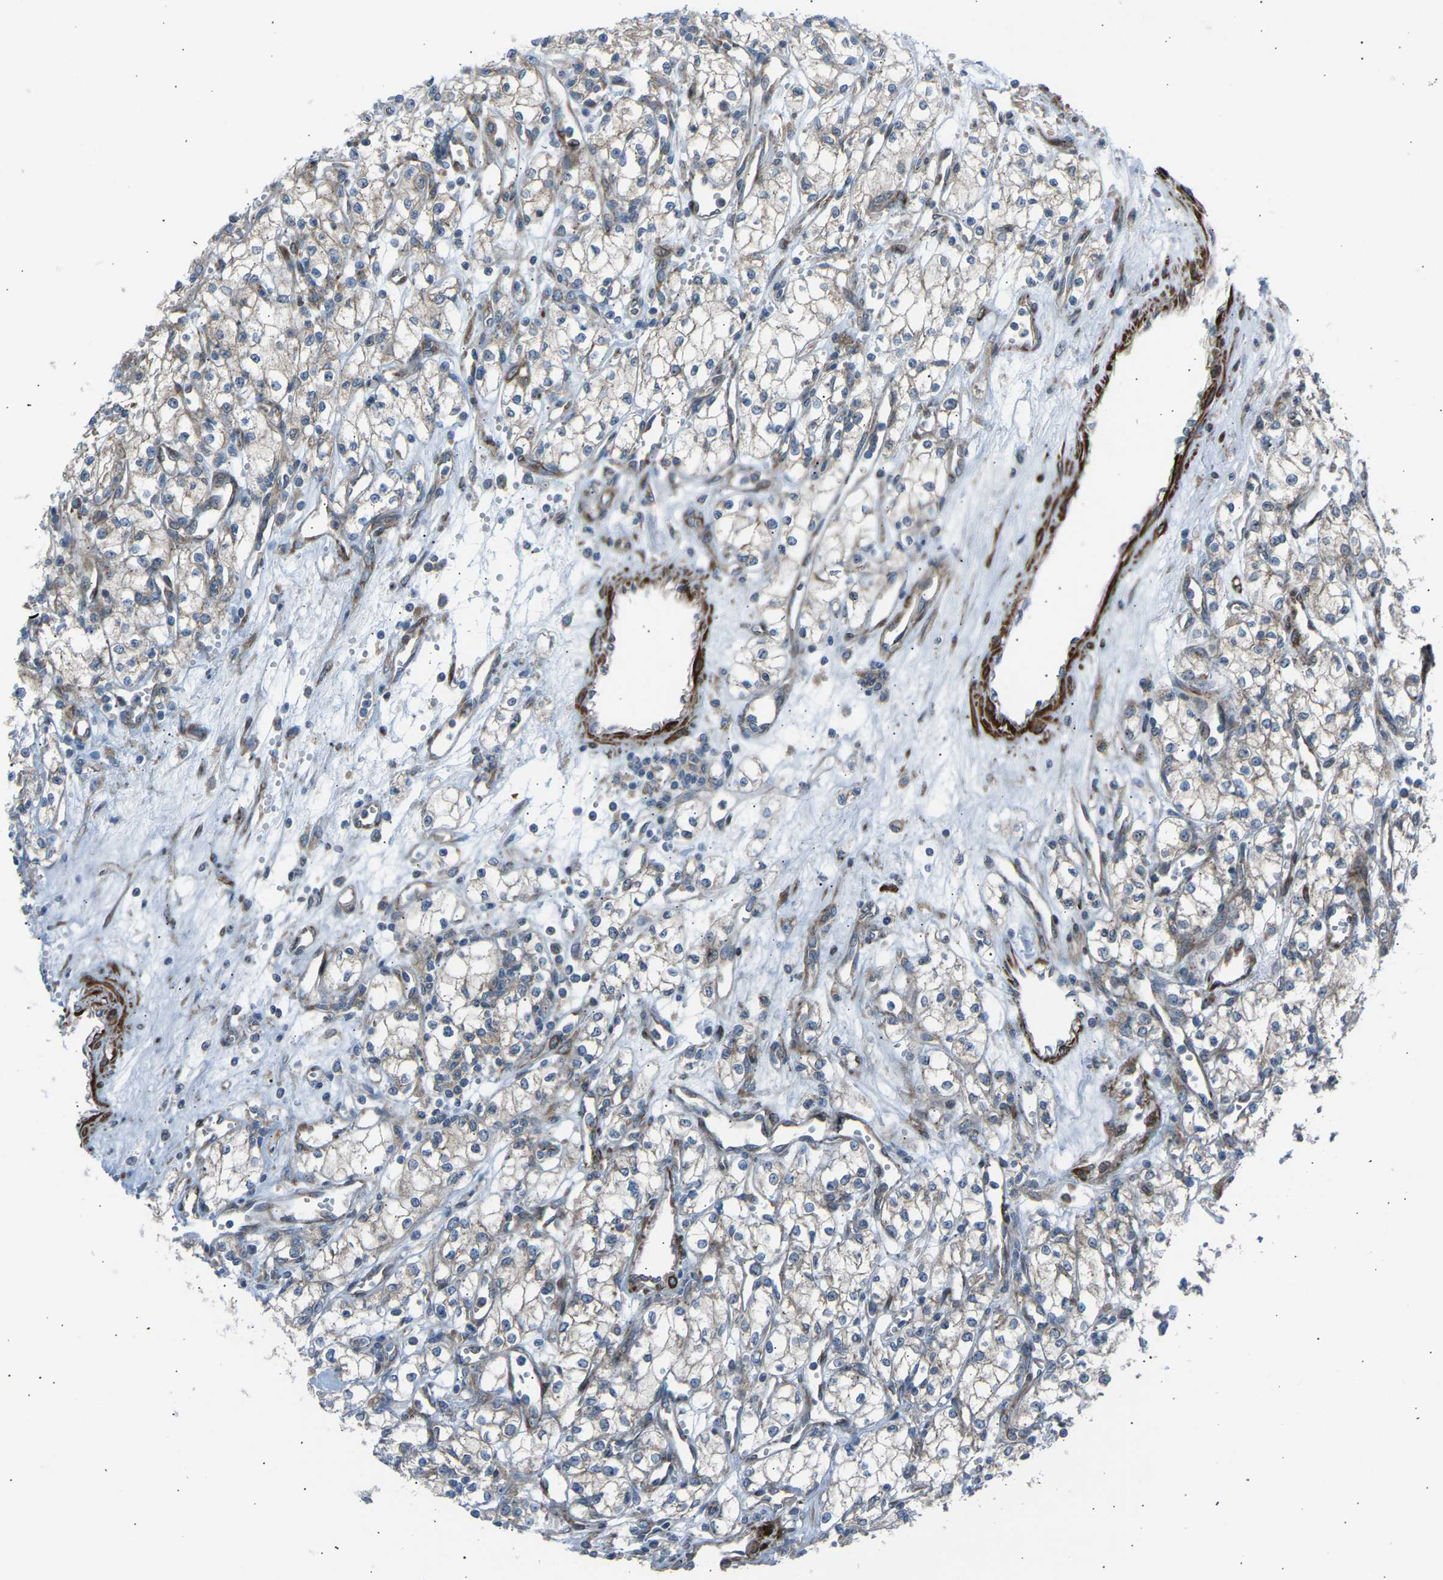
{"staining": {"intensity": "weak", "quantity": ">75%", "location": "cytoplasmic/membranous"}, "tissue": "renal cancer", "cell_type": "Tumor cells", "image_type": "cancer", "snomed": [{"axis": "morphology", "description": "Adenocarcinoma, NOS"}, {"axis": "topography", "description": "Kidney"}], "caption": "Immunohistochemical staining of human renal cancer reveals low levels of weak cytoplasmic/membranous protein staining in approximately >75% of tumor cells.", "gene": "VPS41", "patient": {"sex": "male", "age": 59}}